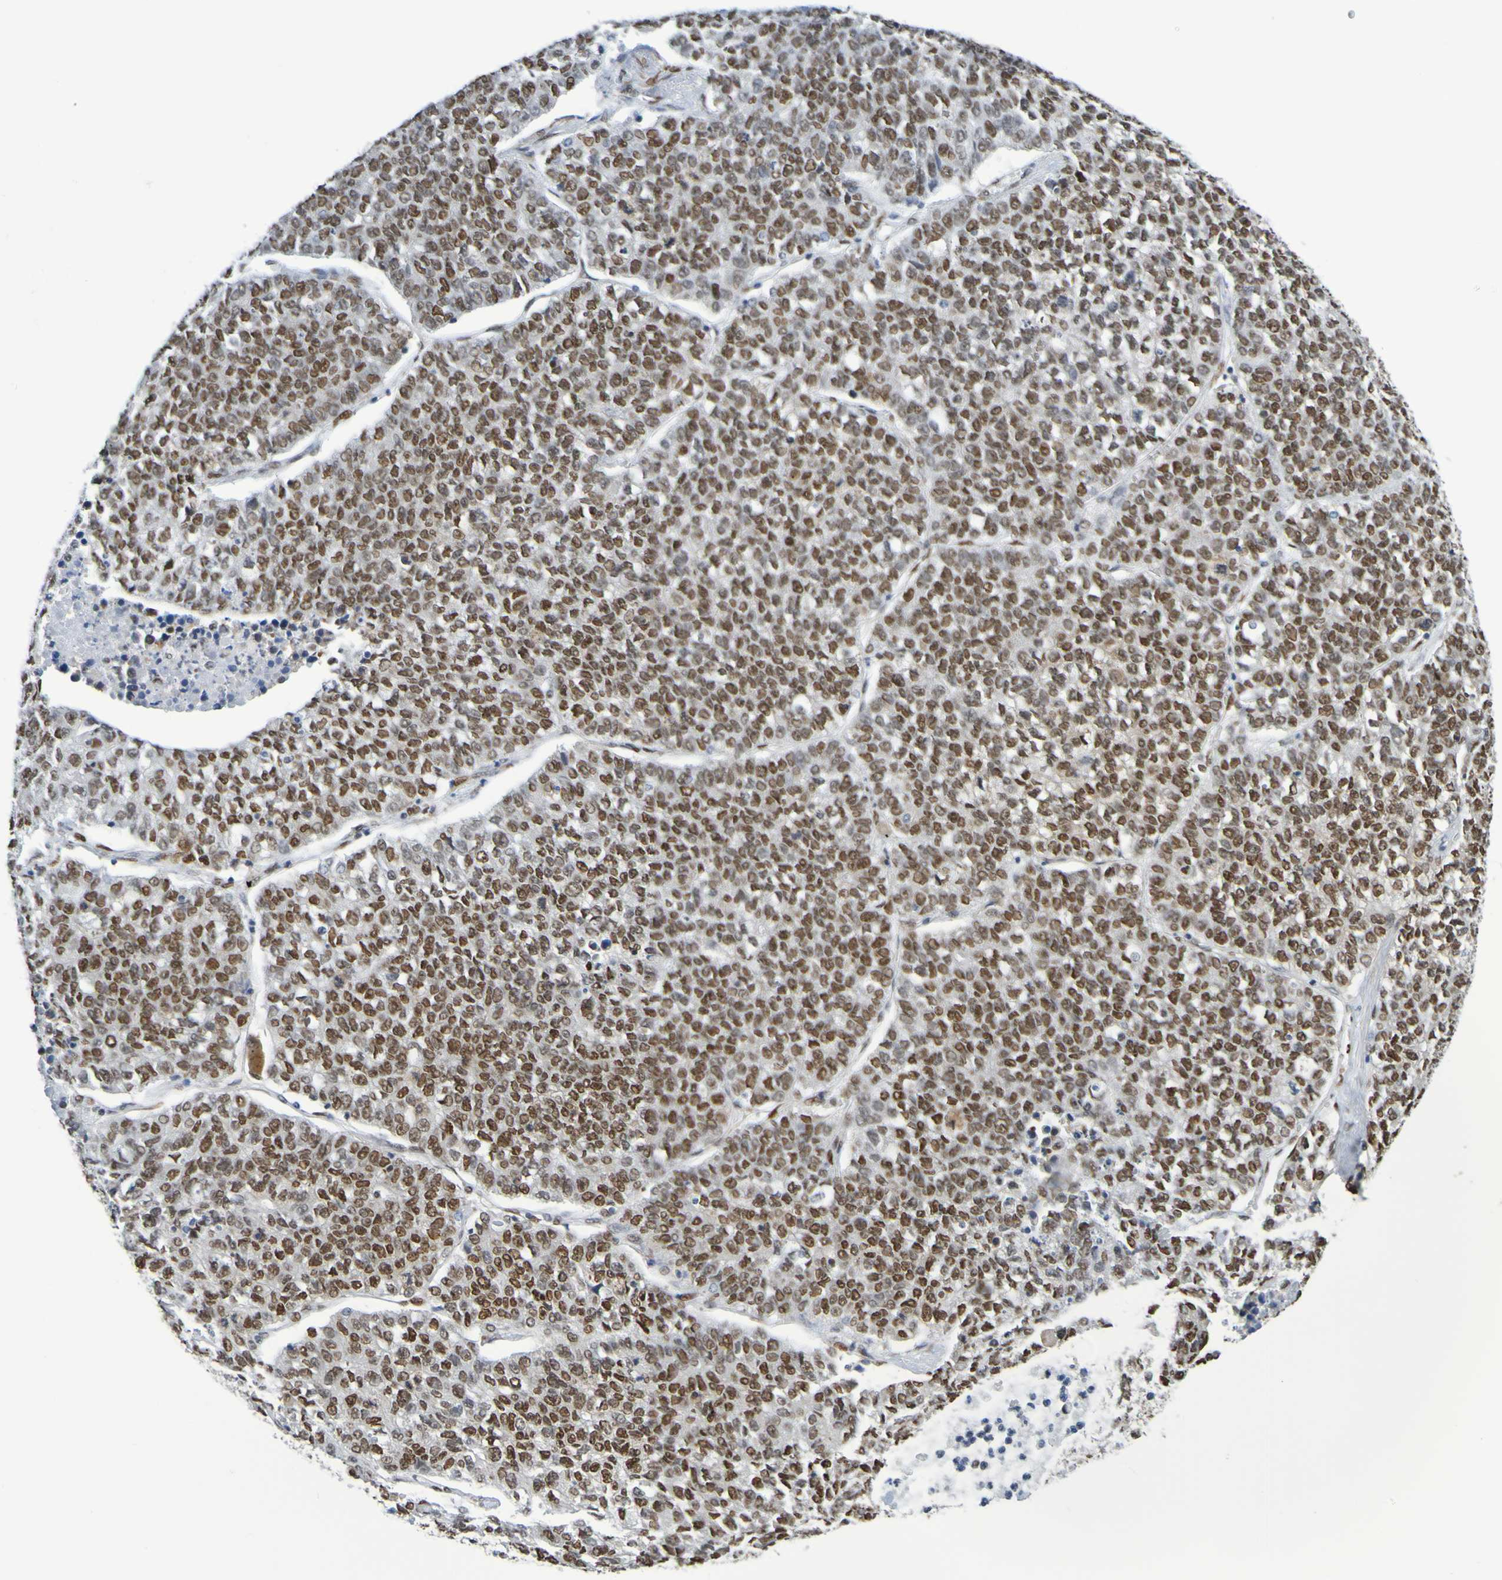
{"staining": {"intensity": "moderate", "quantity": ">75%", "location": "nuclear"}, "tissue": "lung cancer", "cell_type": "Tumor cells", "image_type": "cancer", "snomed": [{"axis": "morphology", "description": "Adenocarcinoma, NOS"}, {"axis": "topography", "description": "Lung"}], "caption": "Adenocarcinoma (lung) stained for a protein (brown) demonstrates moderate nuclear positive positivity in about >75% of tumor cells.", "gene": "HDAC2", "patient": {"sex": "male", "age": 49}}